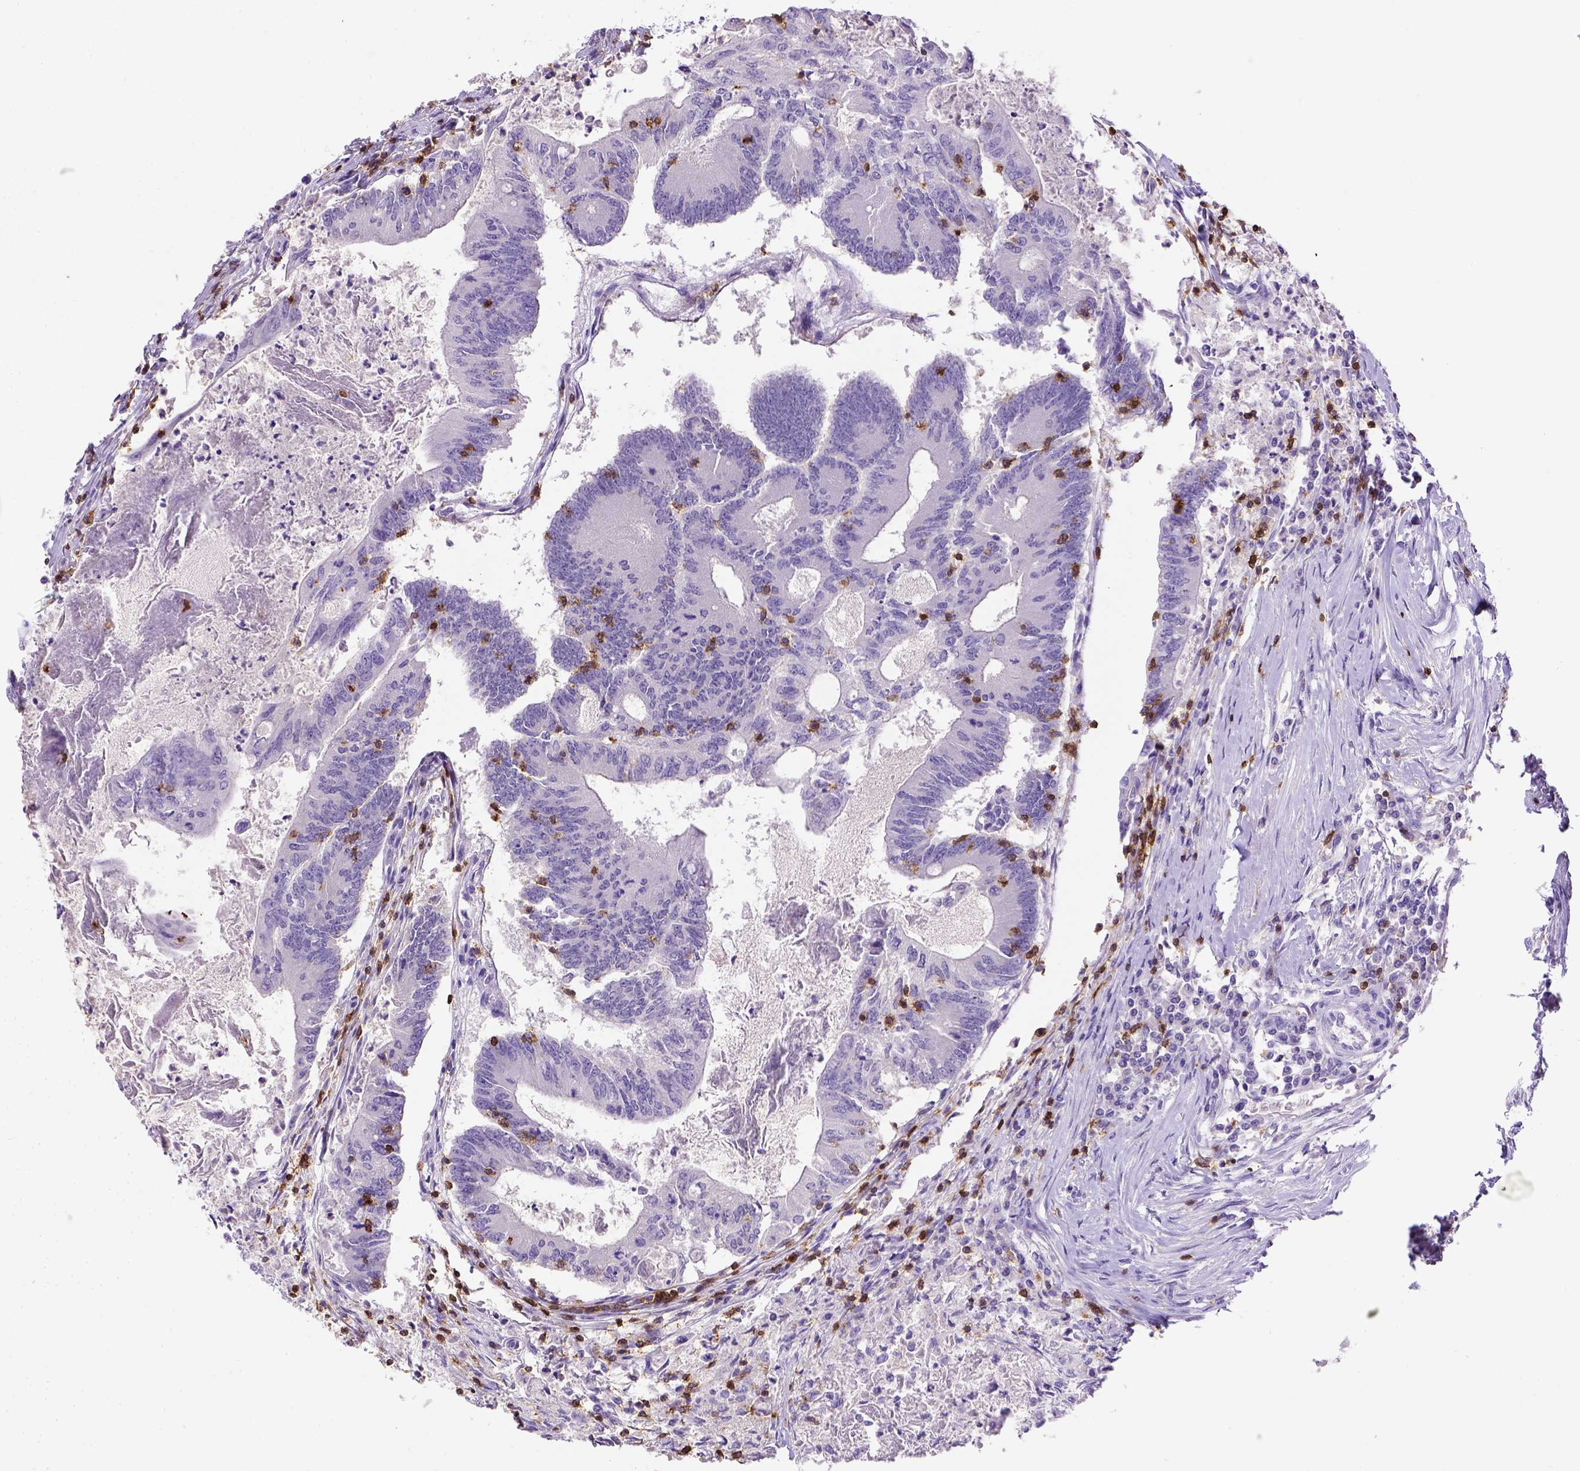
{"staining": {"intensity": "negative", "quantity": "none", "location": "none"}, "tissue": "colorectal cancer", "cell_type": "Tumor cells", "image_type": "cancer", "snomed": [{"axis": "morphology", "description": "Adenocarcinoma, NOS"}, {"axis": "topography", "description": "Colon"}], "caption": "DAB immunohistochemical staining of human colorectal cancer reveals no significant expression in tumor cells. (Stains: DAB IHC with hematoxylin counter stain, Microscopy: brightfield microscopy at high magnification).", "gene": "CD3E", "patient": {"sex": "female", "age": 70}}